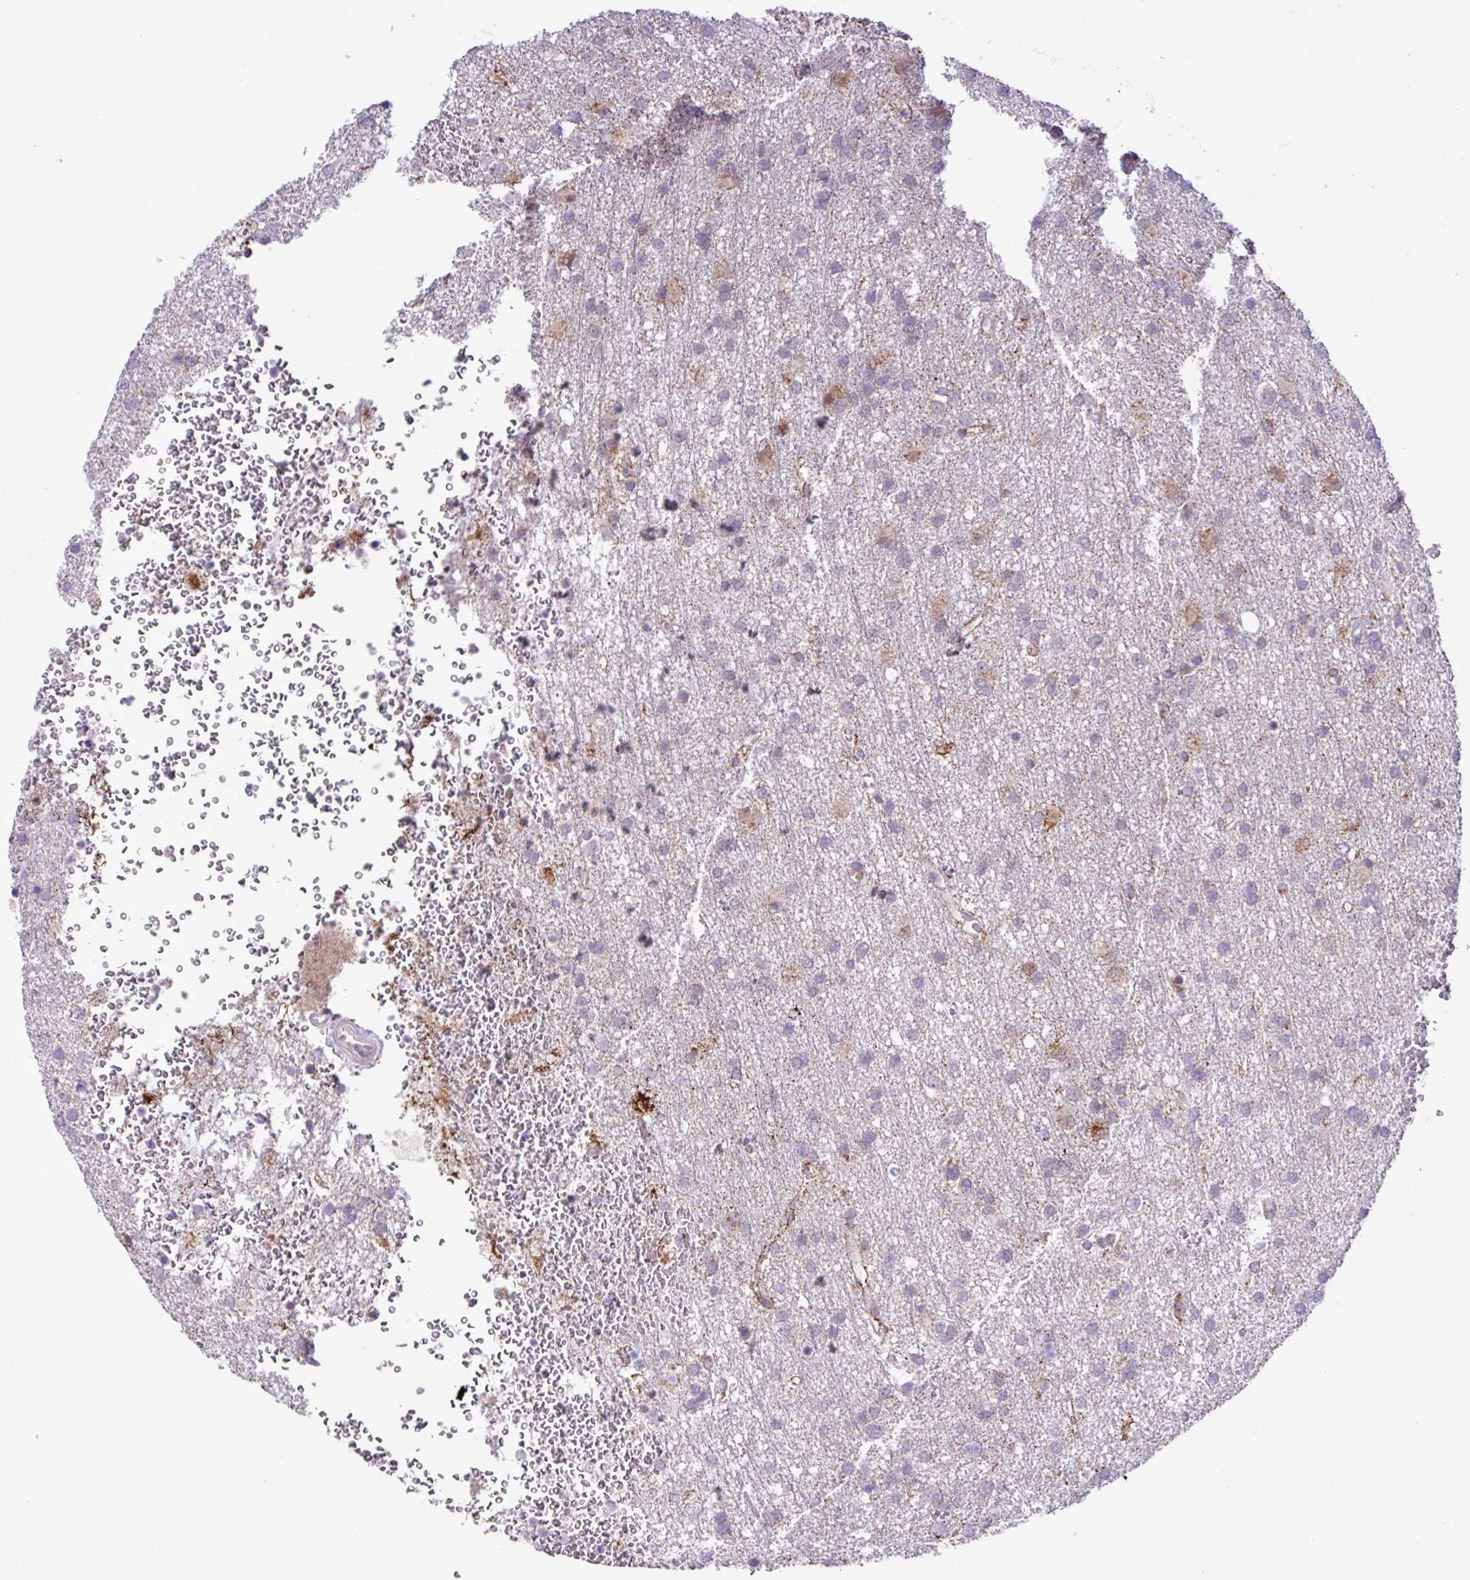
{"staining": {"intensity": "negative", "quantity": "none", "location": "none"}, "tissue": "glioma", "cell_type": "Tumor cells", "image_type": "cancer", "snomed": [{"axis": "morphology", "description": "Glioma, malignant, High grade"}, {"axis": "topography", "description": "Brain"}], "caption": "This is an IHC image of human glioma. There is no positivity in tumor cells.", "gene": "SGPP1", "patient": {"sex": "female", "age": 74}}